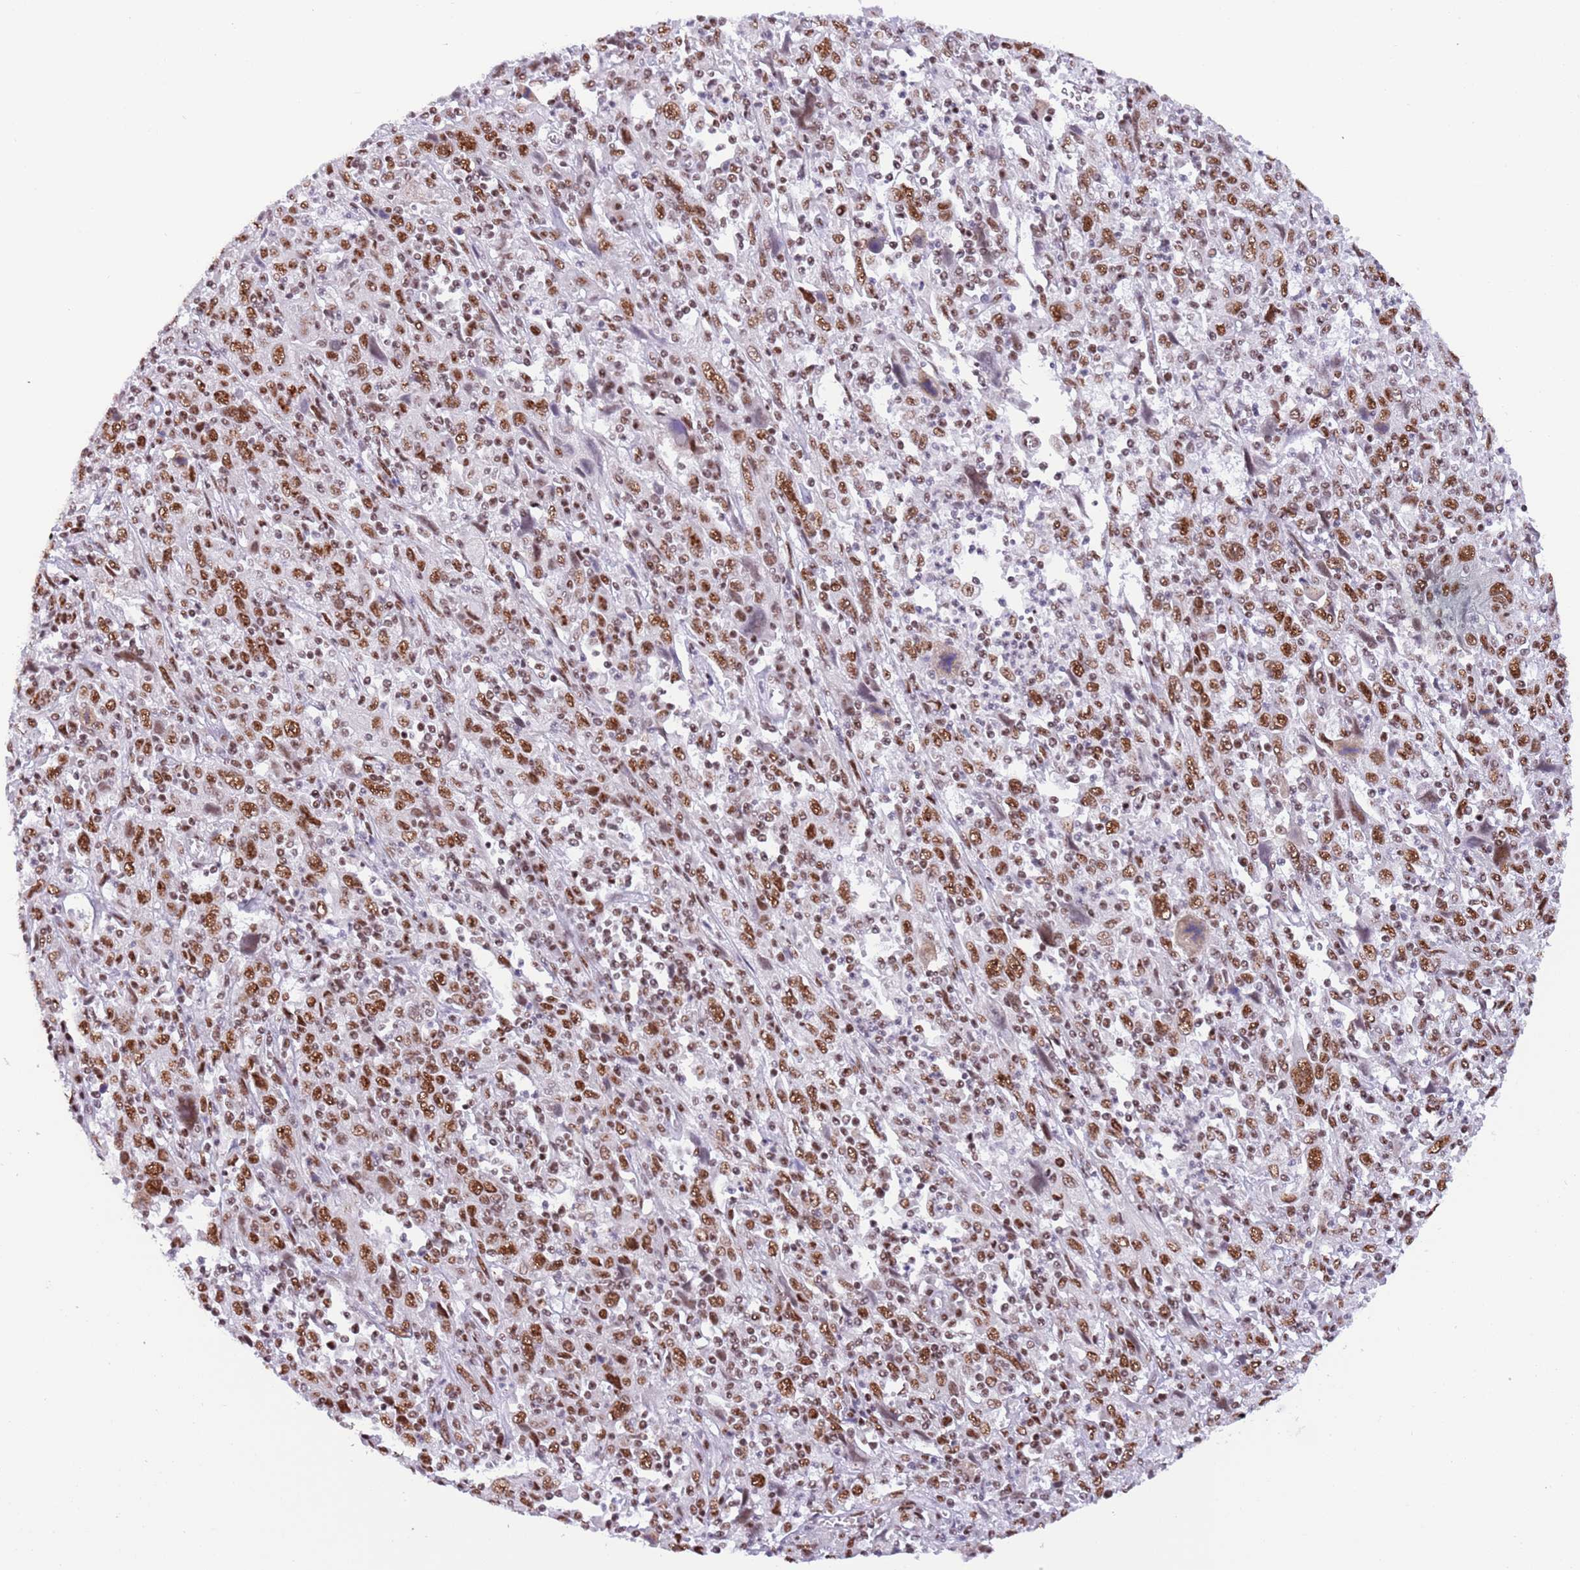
{"staining": {"intensity": "strong", "quantity": ">75%", "location": "nuclear"}, "tissue": "cervical cancer", "cell_type": "Tumor cells", "image_type": "cancer", "snomed": [{"axis": "morphology", "description": "Squamous cell carcinoma, NOS"}, {"axis": "topography", "description": "Cervix"}], "caption": "The histopathology image displays staining of squamous cell carcinoma (cervical), revealing strong nuclear protein positivity (brown color) within tumor cells.", "gene": "SF3A2", "patient": {"sex": "female", "age": 46}}